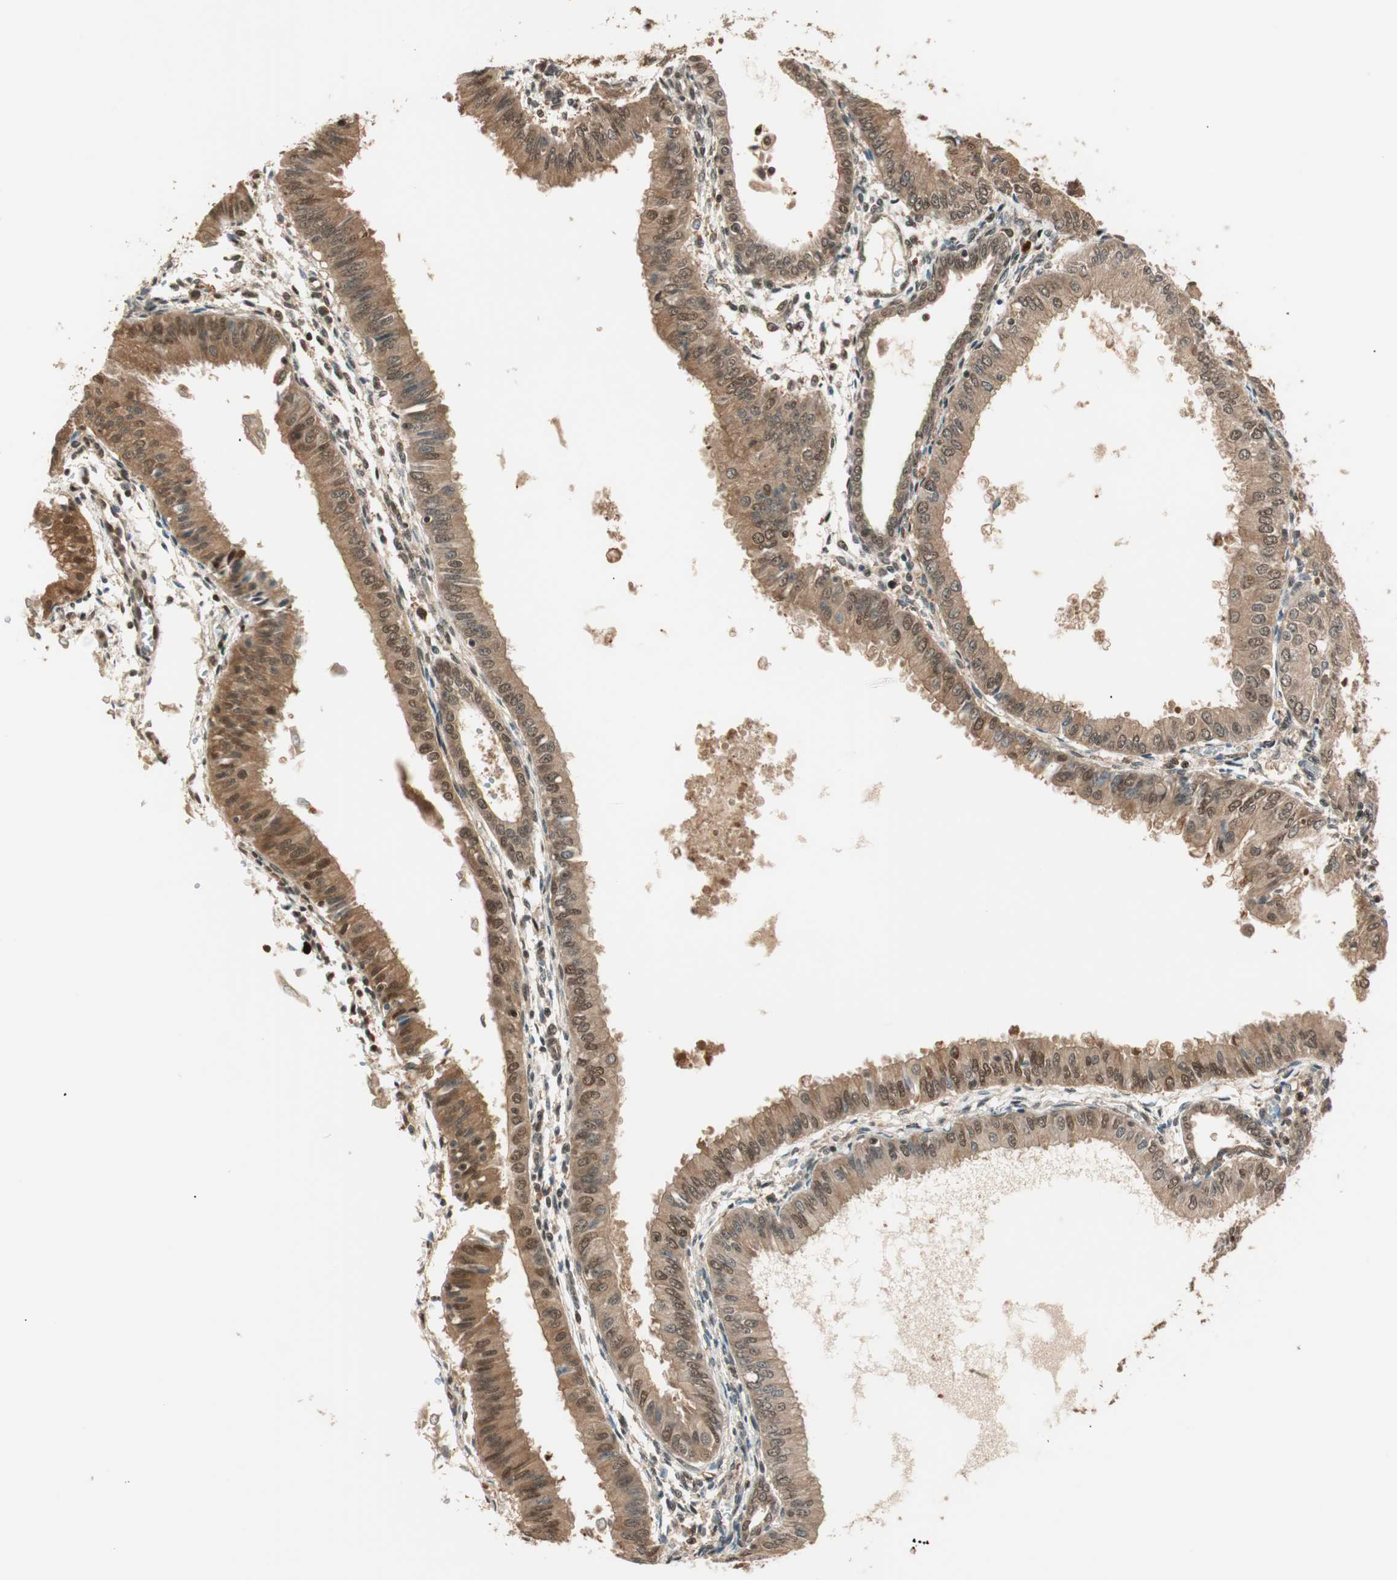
{"staining": {"intensity": "moderate", "quantity": ">75%", "location": "cytoplasmic/membranous,nuclear"}, "tissue": "endometrial cancer", "cell_type": "Tumor cells", "image_type": "cancer", "snomed": [{"axis": "morphology", "description": "Adenocarcinoma, NOS"}, {"axis": "topography", "description": "Endometrium"}], "caption": "Immunohistochemical staining of human endometrial cancer shows moderate cytoplasmic/membranous and nuclear protein positivity in about >75% of tumor cells. (Stains: DAB in brown, nuclei in blue, Microscopy: brightfield microscopy at high magnification).", "gene": "ZNF443", "patient": {"sex": "female", "age": 53}}